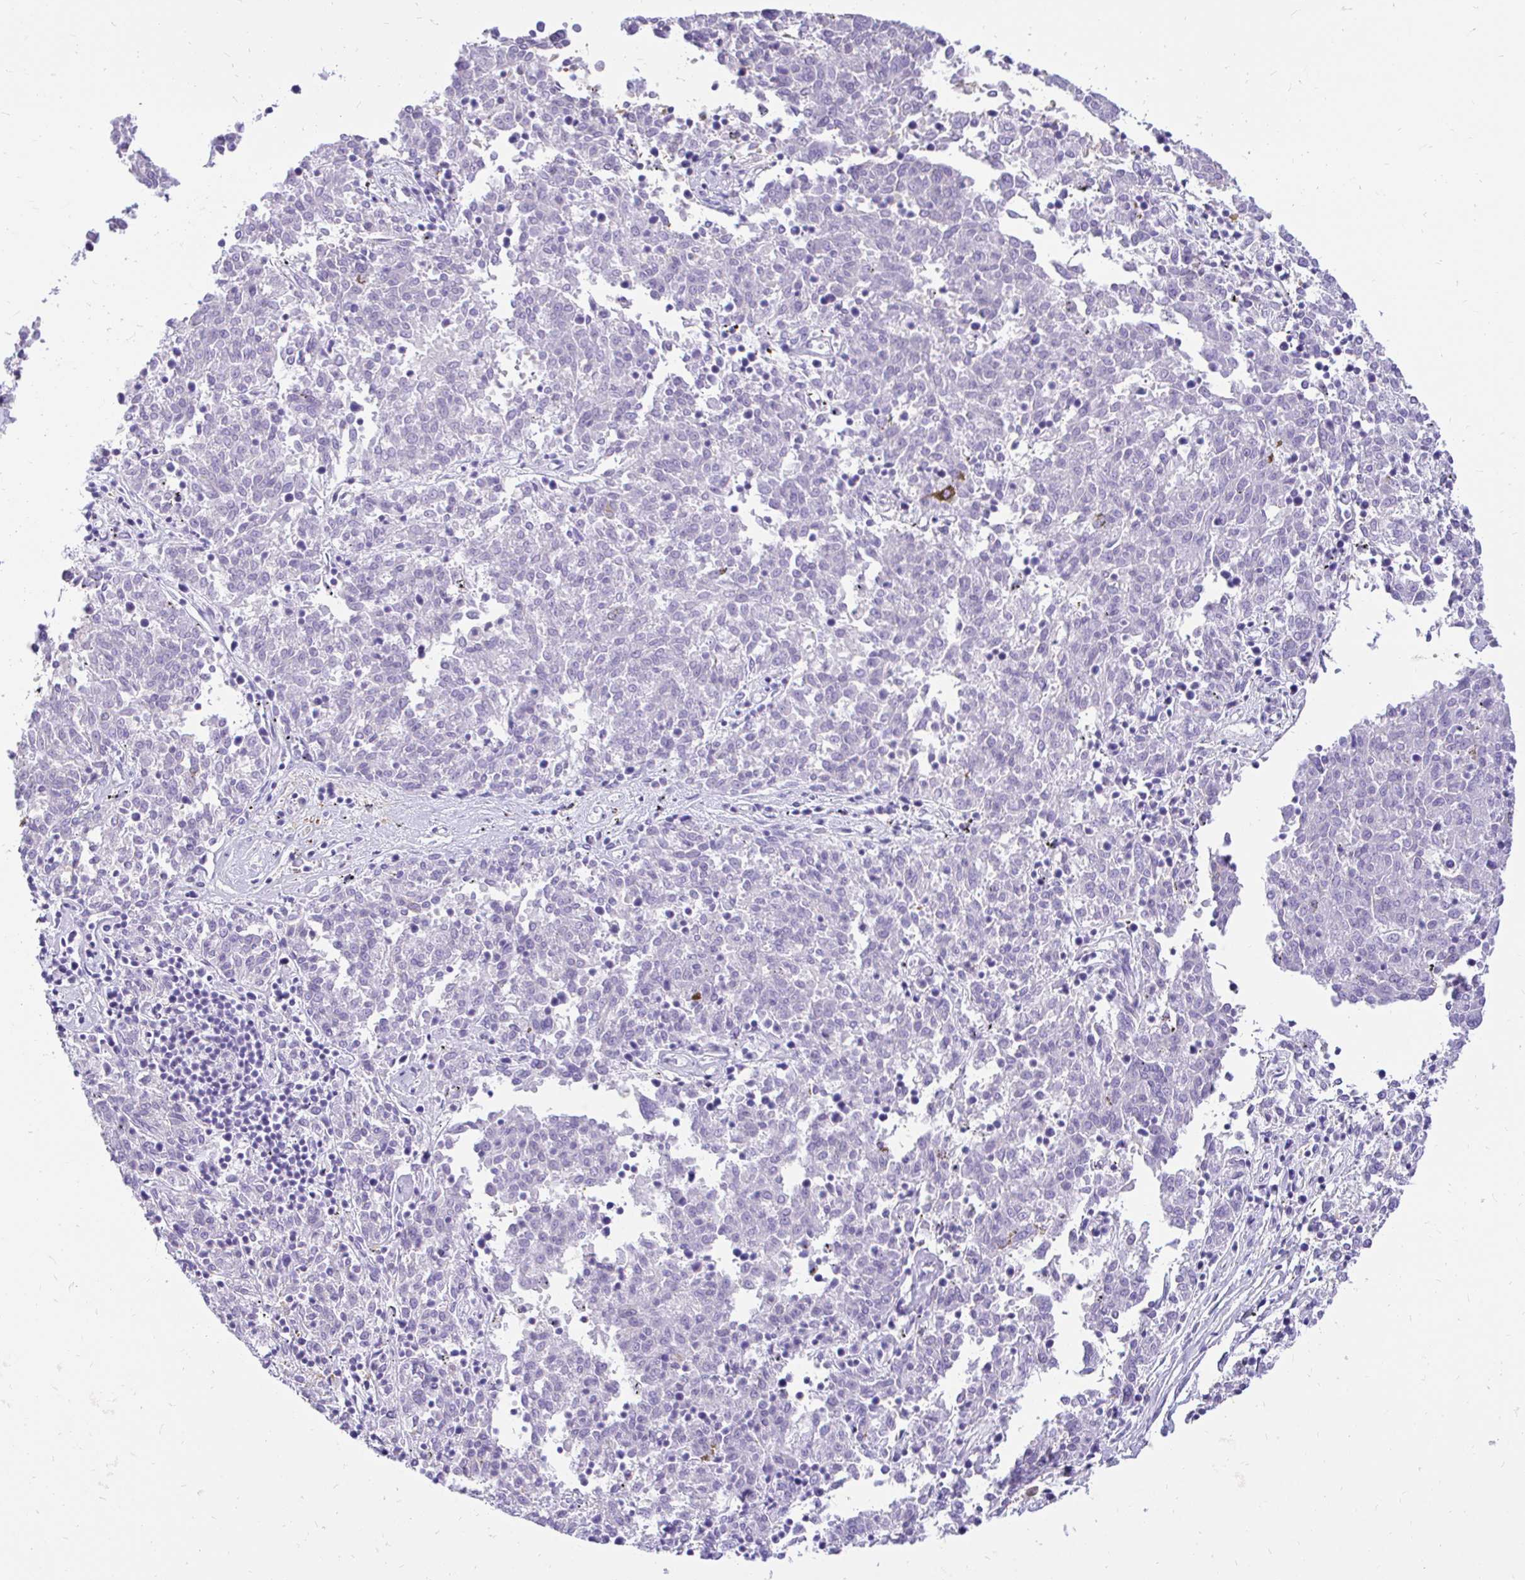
{"staining": {"intensity": "negative", "quantity": "none", "location": "none"}, "tissue": "melanoma", "cell_type": "Tumor cells", "image_type": "cancer", "snomed": [{"axis": "morphology", "description": "Malignant melanoma, NOS"}, {"axis": "topography", "description": "Skin"}], "caption": "Tumor cells show no significant expression in melanoma.", "gene": "FATE1", "patient": {"sex": "female", "age": 72}}